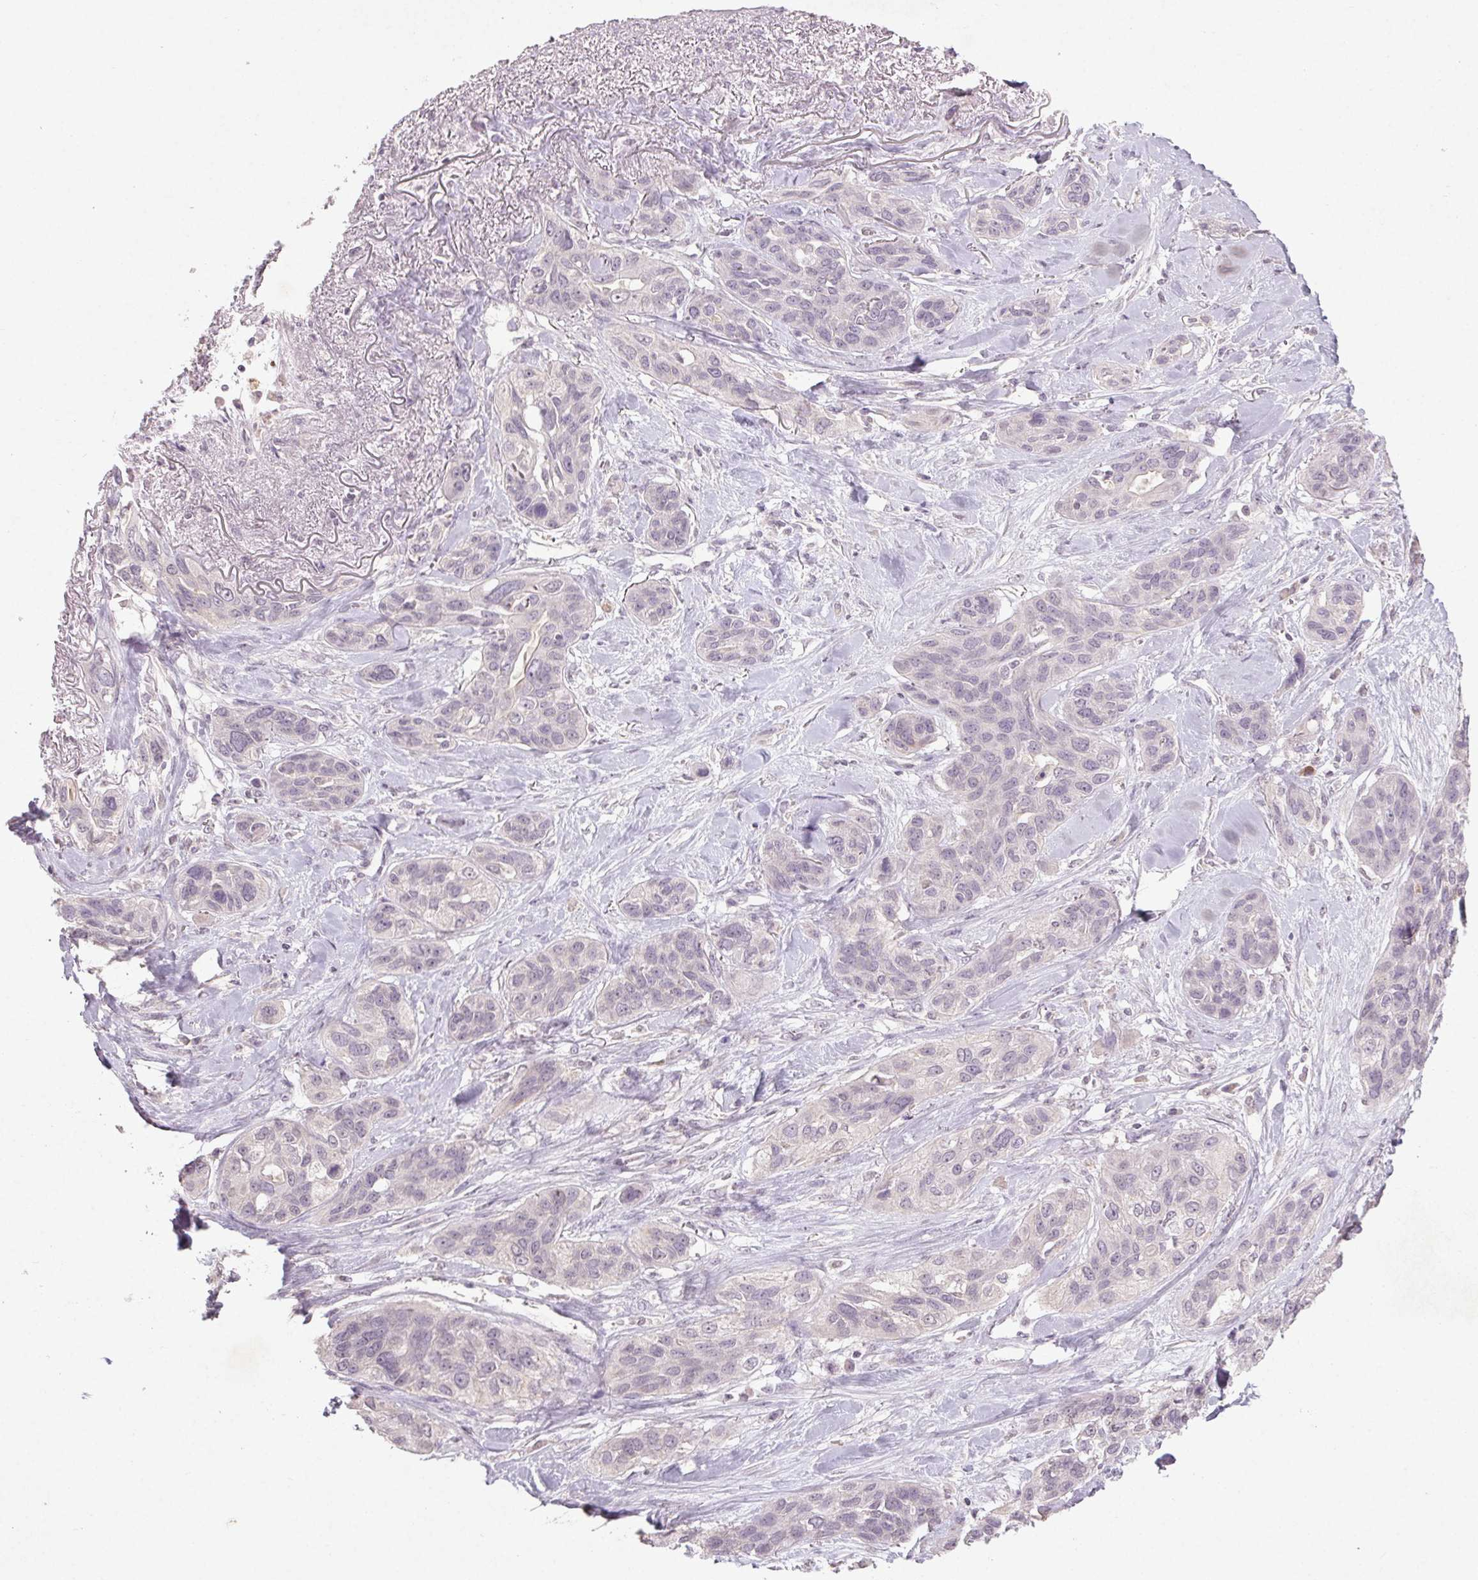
{"staining": {"intensity": "negative", "quantity": "none", "location": "none"}, "tissue": "lung cancer", "cell_type": "Tumor cells", "image_type": "cancer", "snomed": [{"axis": "morphology", "description": "Squamous cell carcinoma, NOS"}, {"axis": "topography", "description": "Lung"}], "caption": "Immunohistochemical staining of lung squamous cell carcinoma exhibits no significant expression in tumor cells.", "gene": "KLRC3", "patient": {"sex": "female", "age": 70}}